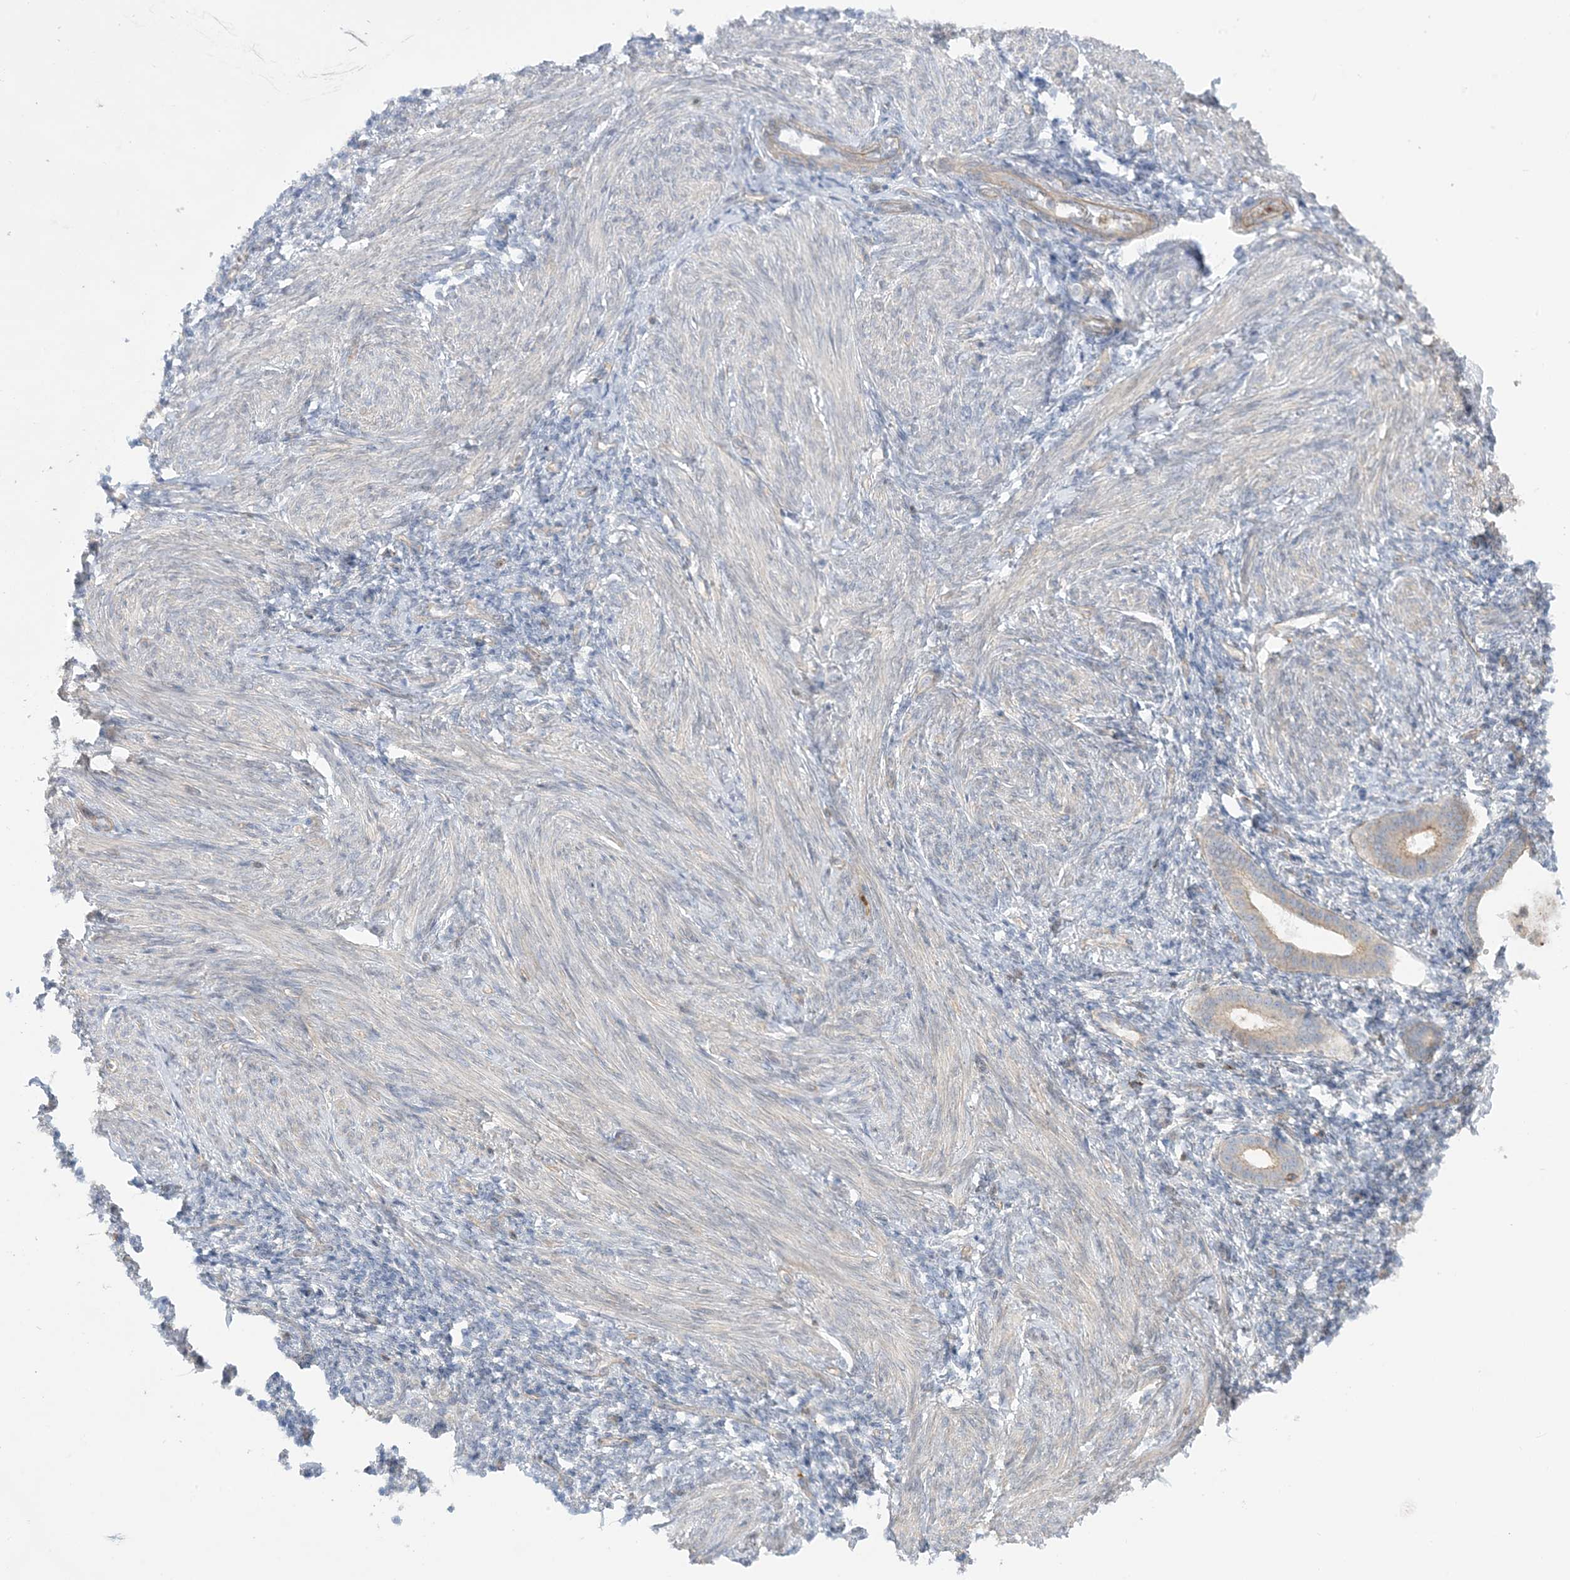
{"staining": {"intensity": "negative", "quantity": "none", "location": "none"}, "tissue": "endometrium", "cell_type": "Cells in endometrial stroma", "image_type": "normal", "snomed": [{"axis": "morphology", "description": "Normal tissue, NOS"}, {"axis": "topography", "description": "Endometrium"}], "caption": "Human endometrium stained for a protein using IHC shows no staining in cells in endometrial stroma.", "gene": "ICMT", "patient": {"sex": "female", "age": 77}}